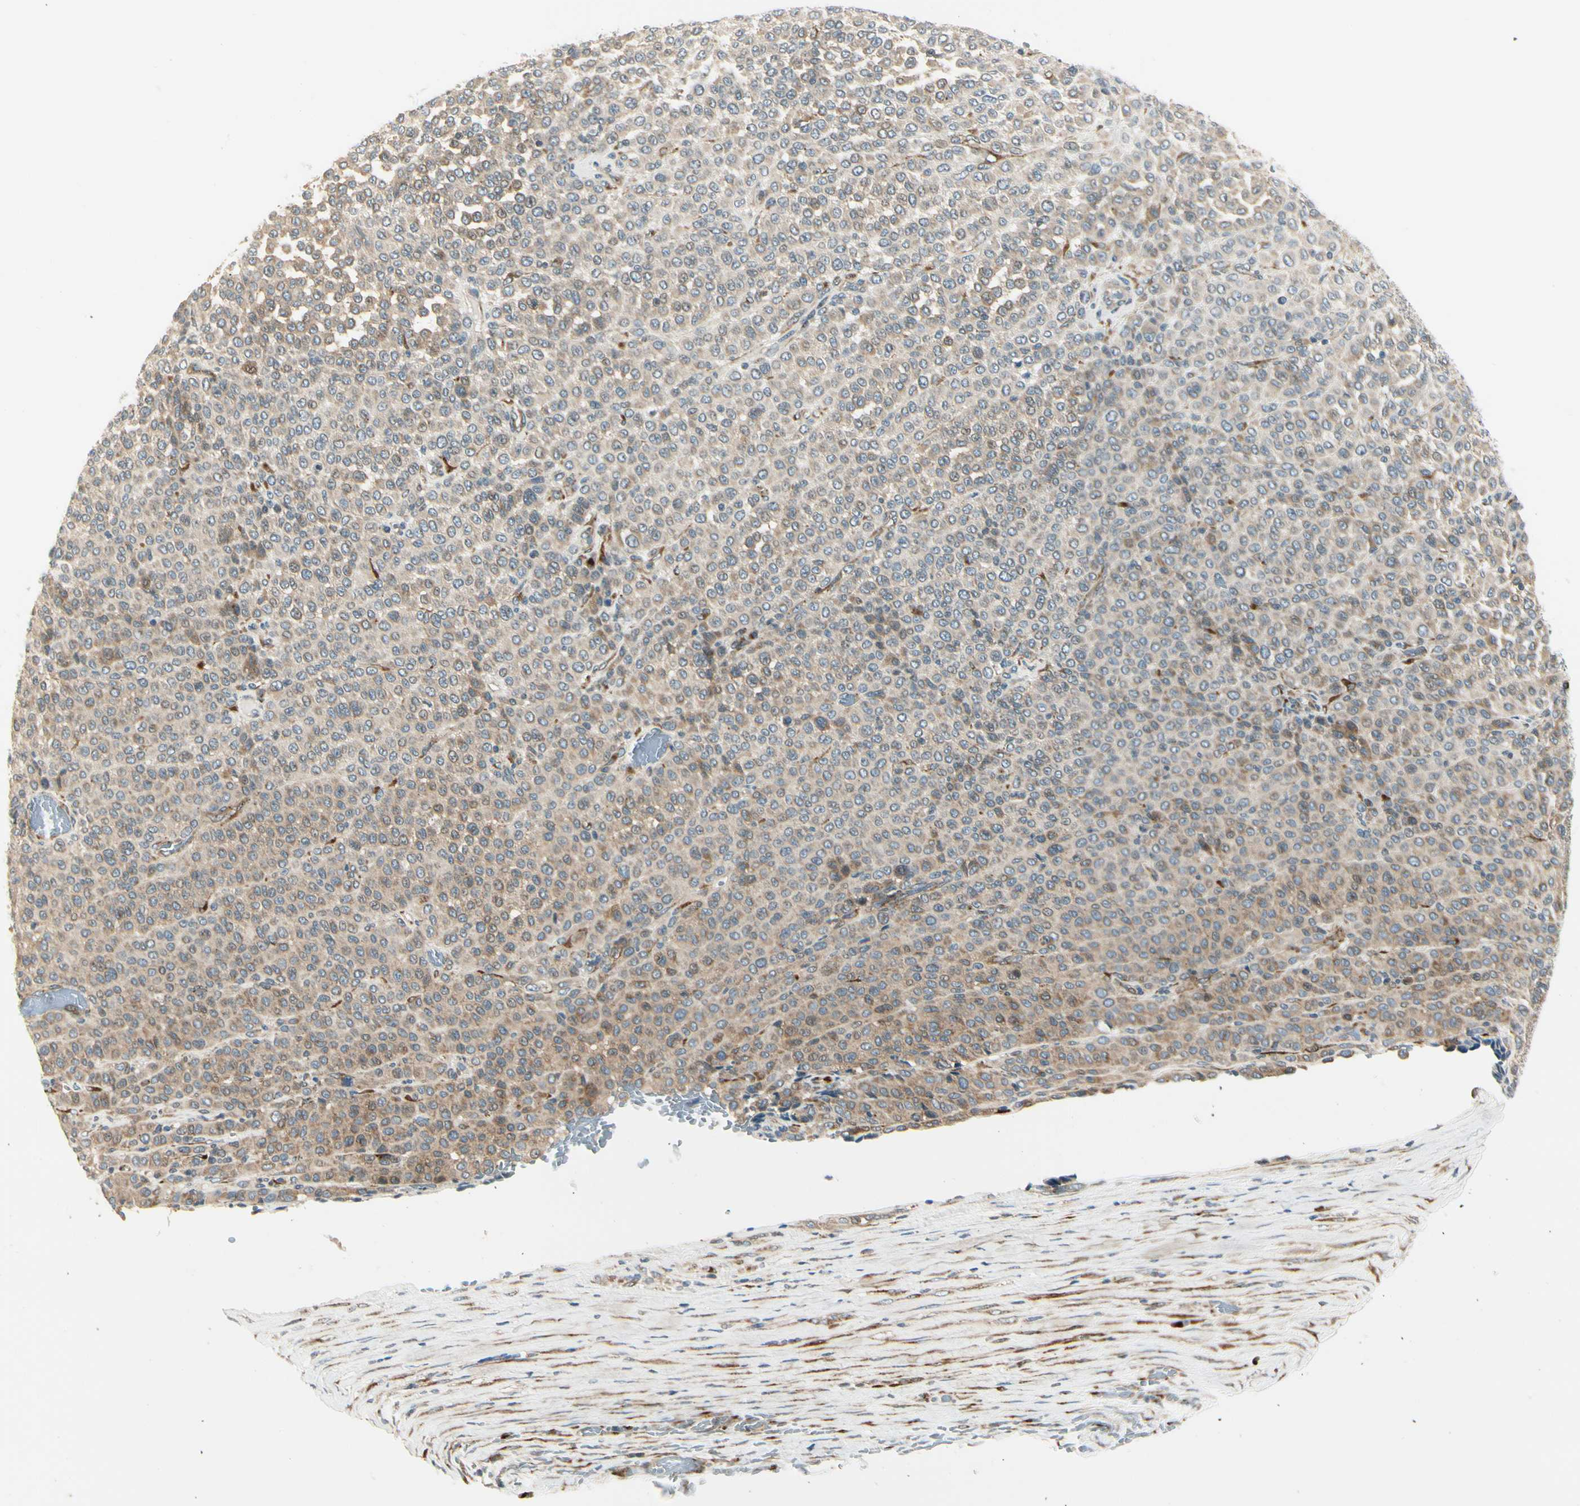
{"staining": {"intensity": "weak", "quantity": ">75%", "location": "cytoplasmic/membranous"}, "tissue": "melanoma", "cell_type": "Tumor cells", "image_type": "cancer", "snomed": [{"axis": "morphology", "description": "Malignant melanoma, Metastatic site"}, {"axis": "topography", "description": "Pancreas"}], "caption": "IHC micrograph of neoplastic tissue: malignant melanoma (metastatic site) stained using IHC demonstrates low levels of weak protein expression localized specifically in the cytoplasmic/membranous of tumor cells, appearing as a cytoplasmic/membranous brown color.", "gene": "MANSC1", "patient": {"sex": "female", "age": 30}}